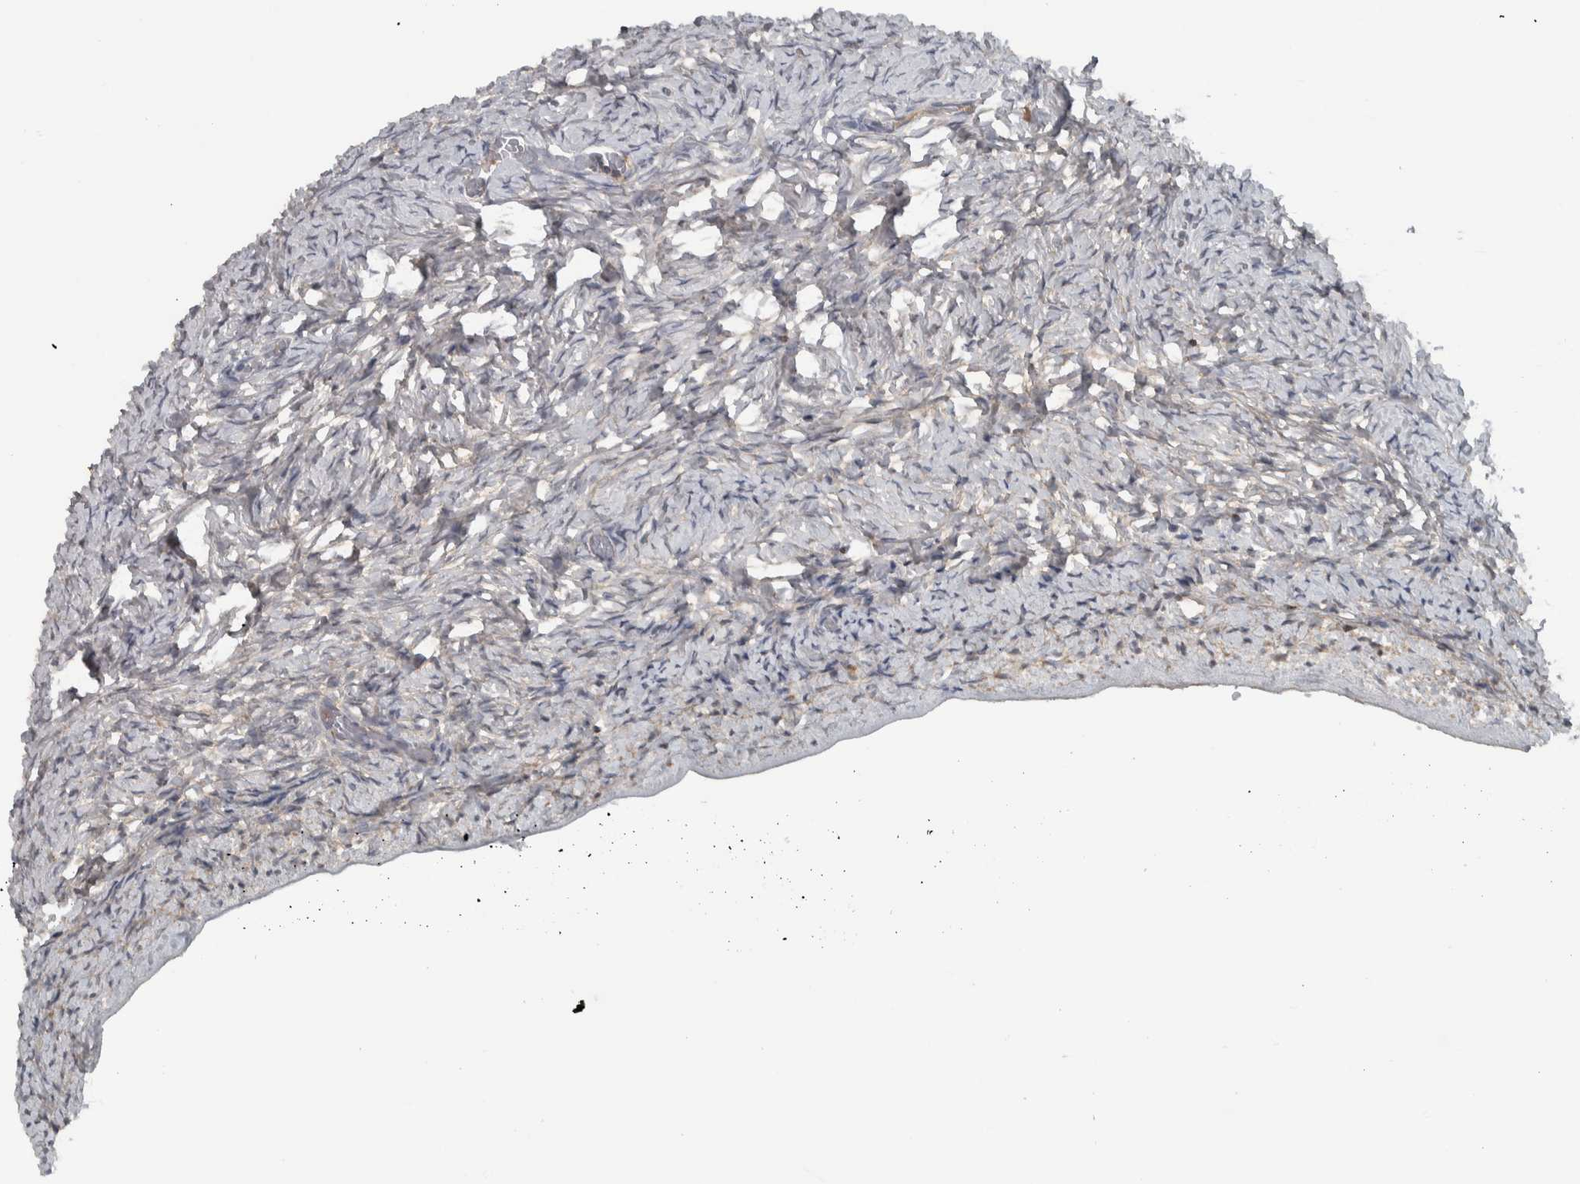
{"staining": {"intensity": "negative", "quantity": "none", "location": "none"}, "tissue": "ovary", "cell_type": "Ovarian stroma cells", "image_type": "normal", "snomed": [{"axis": "morphology", "description": "Normal tissue, NOS"}, {"axis": "topography", "description": "Ovary"}], "caption": "Protein analysis of benign ovary reveals no significant expression in ovarian stroma cells. (DAB IHC visualized using brightfield microscopy, high magnification).", "gene": "LBHD1", "patient": {"sex": "female", "age": 27}}